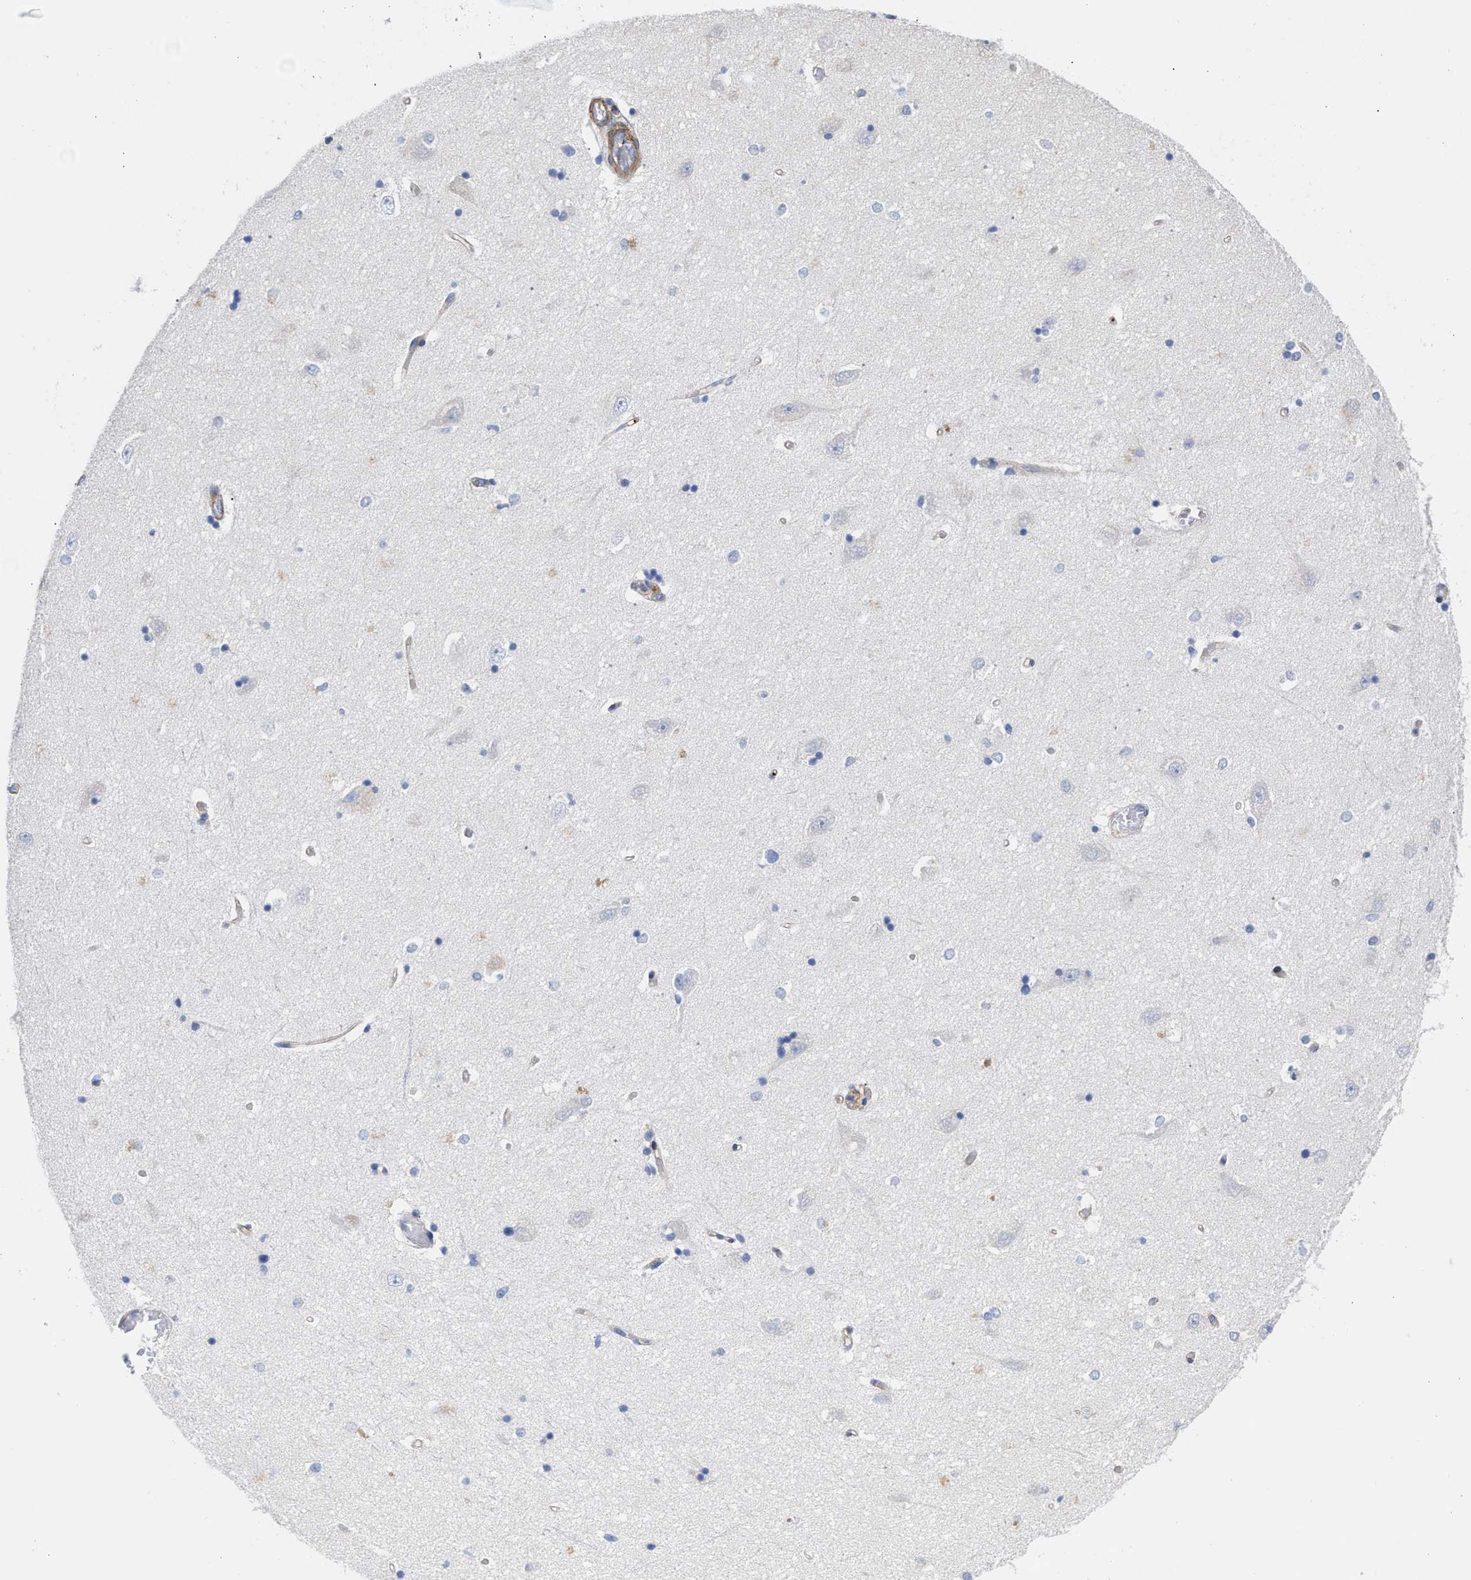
{"staining": {"intensity": "negative", "quantity": "none", "location": "none"}, "tissue": "hippocampus", "cell_type": "Glial cells", "image_type": "normal", "snomed": [{"axis": "morphology", "description": "Normal tissue, NOS"}, {"axis": "topography", "description": "Hippocampus"}], "caption": "The IHC image has no significant expression in glial cells of hippocampus. Nuclei are stained in blue.", "gene": "HS3ST5", "patient": {"sex": "male", "age": 45}}